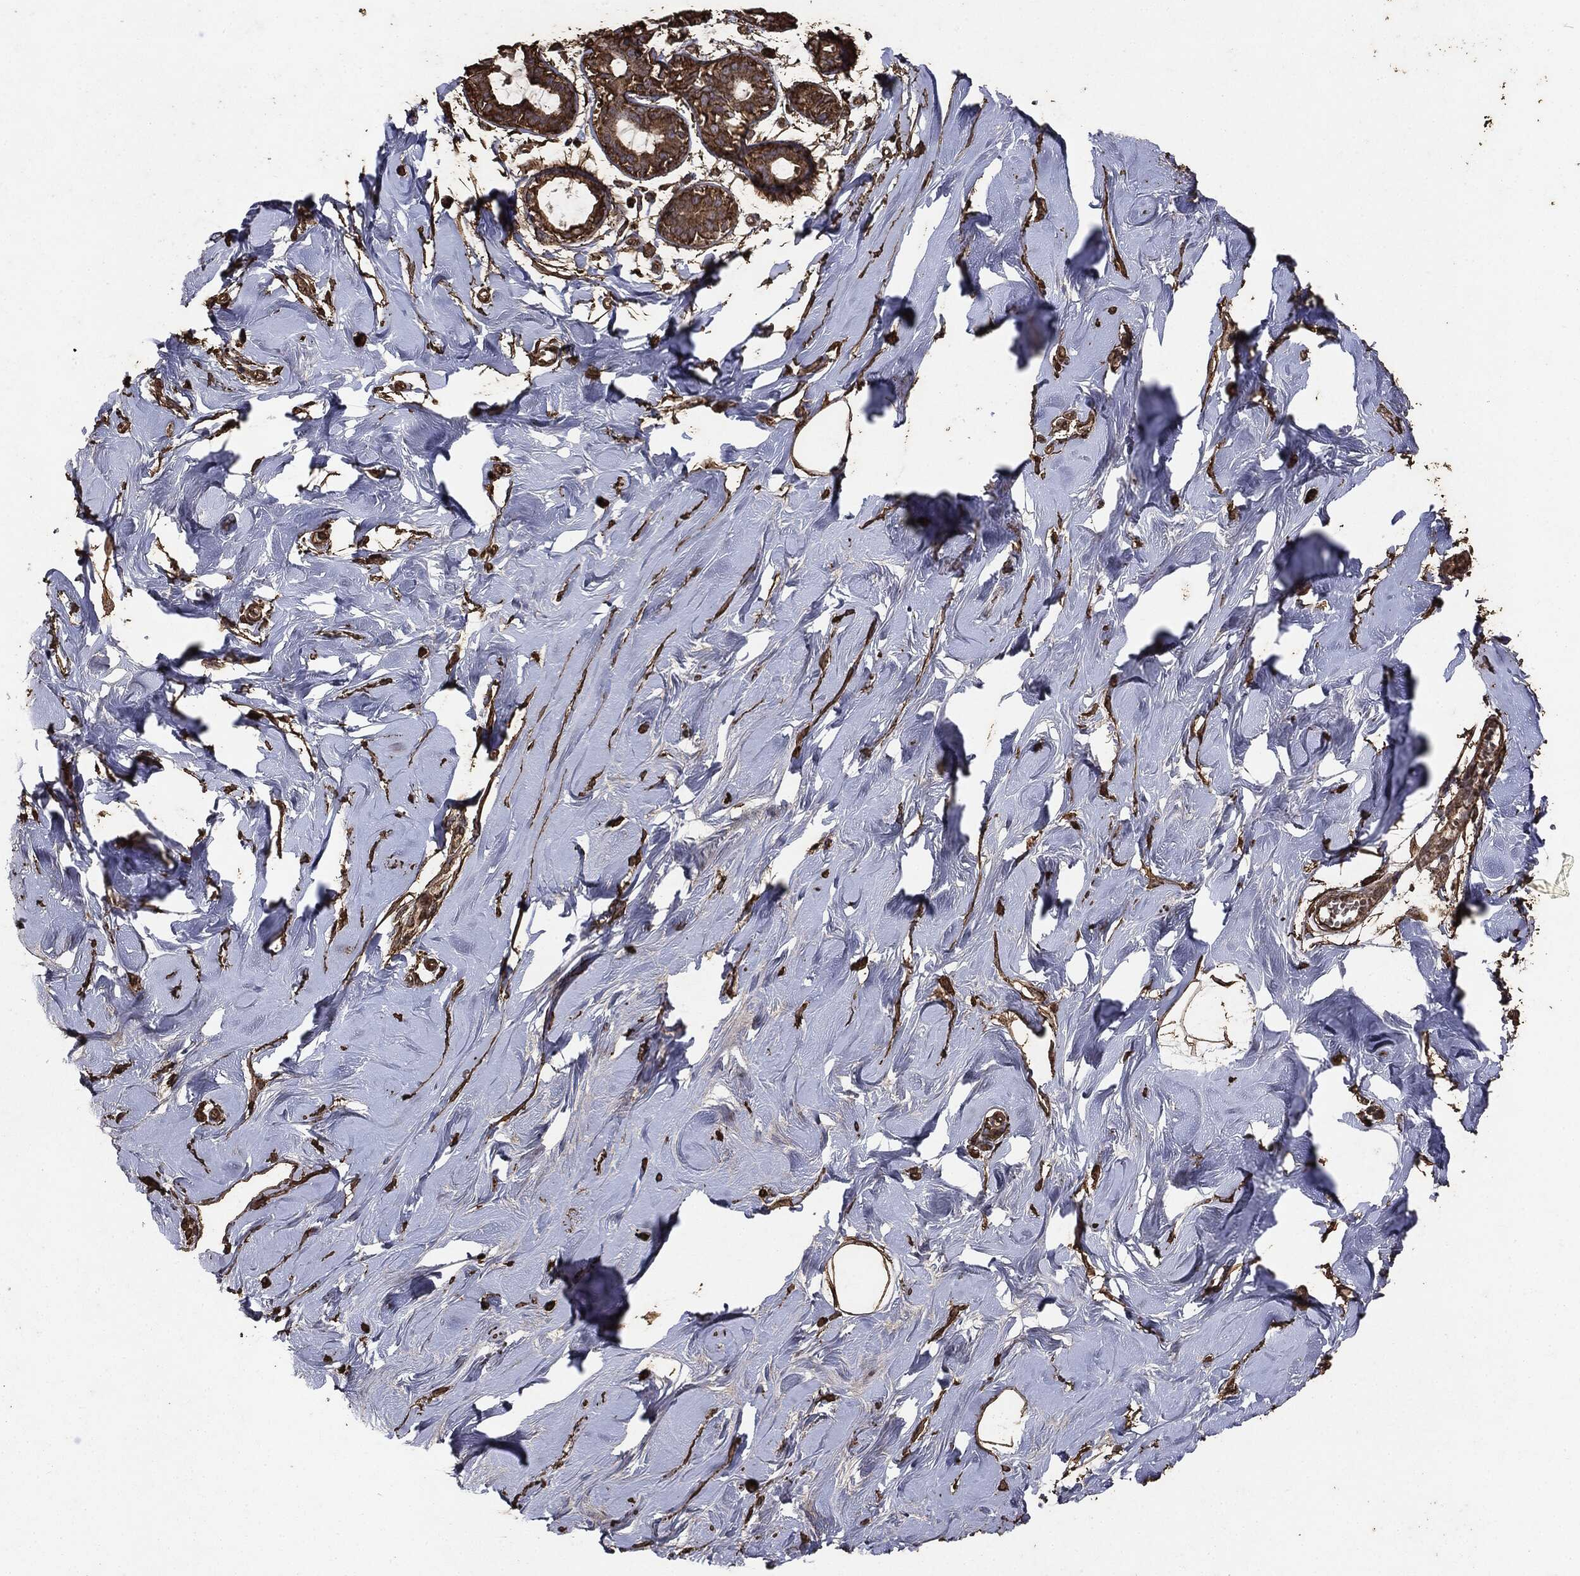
{"staining": {"intensity": "strong", "quantity": ">75%", "location": "cytoplasmic/membranous"}, "tissue": "soft tissue", "cell_type": "Fibroblasts", "image_type": "normal", "snomed": [{"axis": "morphology", "description": "Normal tissue, NOS"}, {"axis": "topography", "description": "Breast"}], "caption": "Benign soft tissue reveals strong cytoplasmic/membranous expression in approximately >75% of fibroblasts.", "gene": "MTOR", "patient": {"sex": "female", "age": 49}}